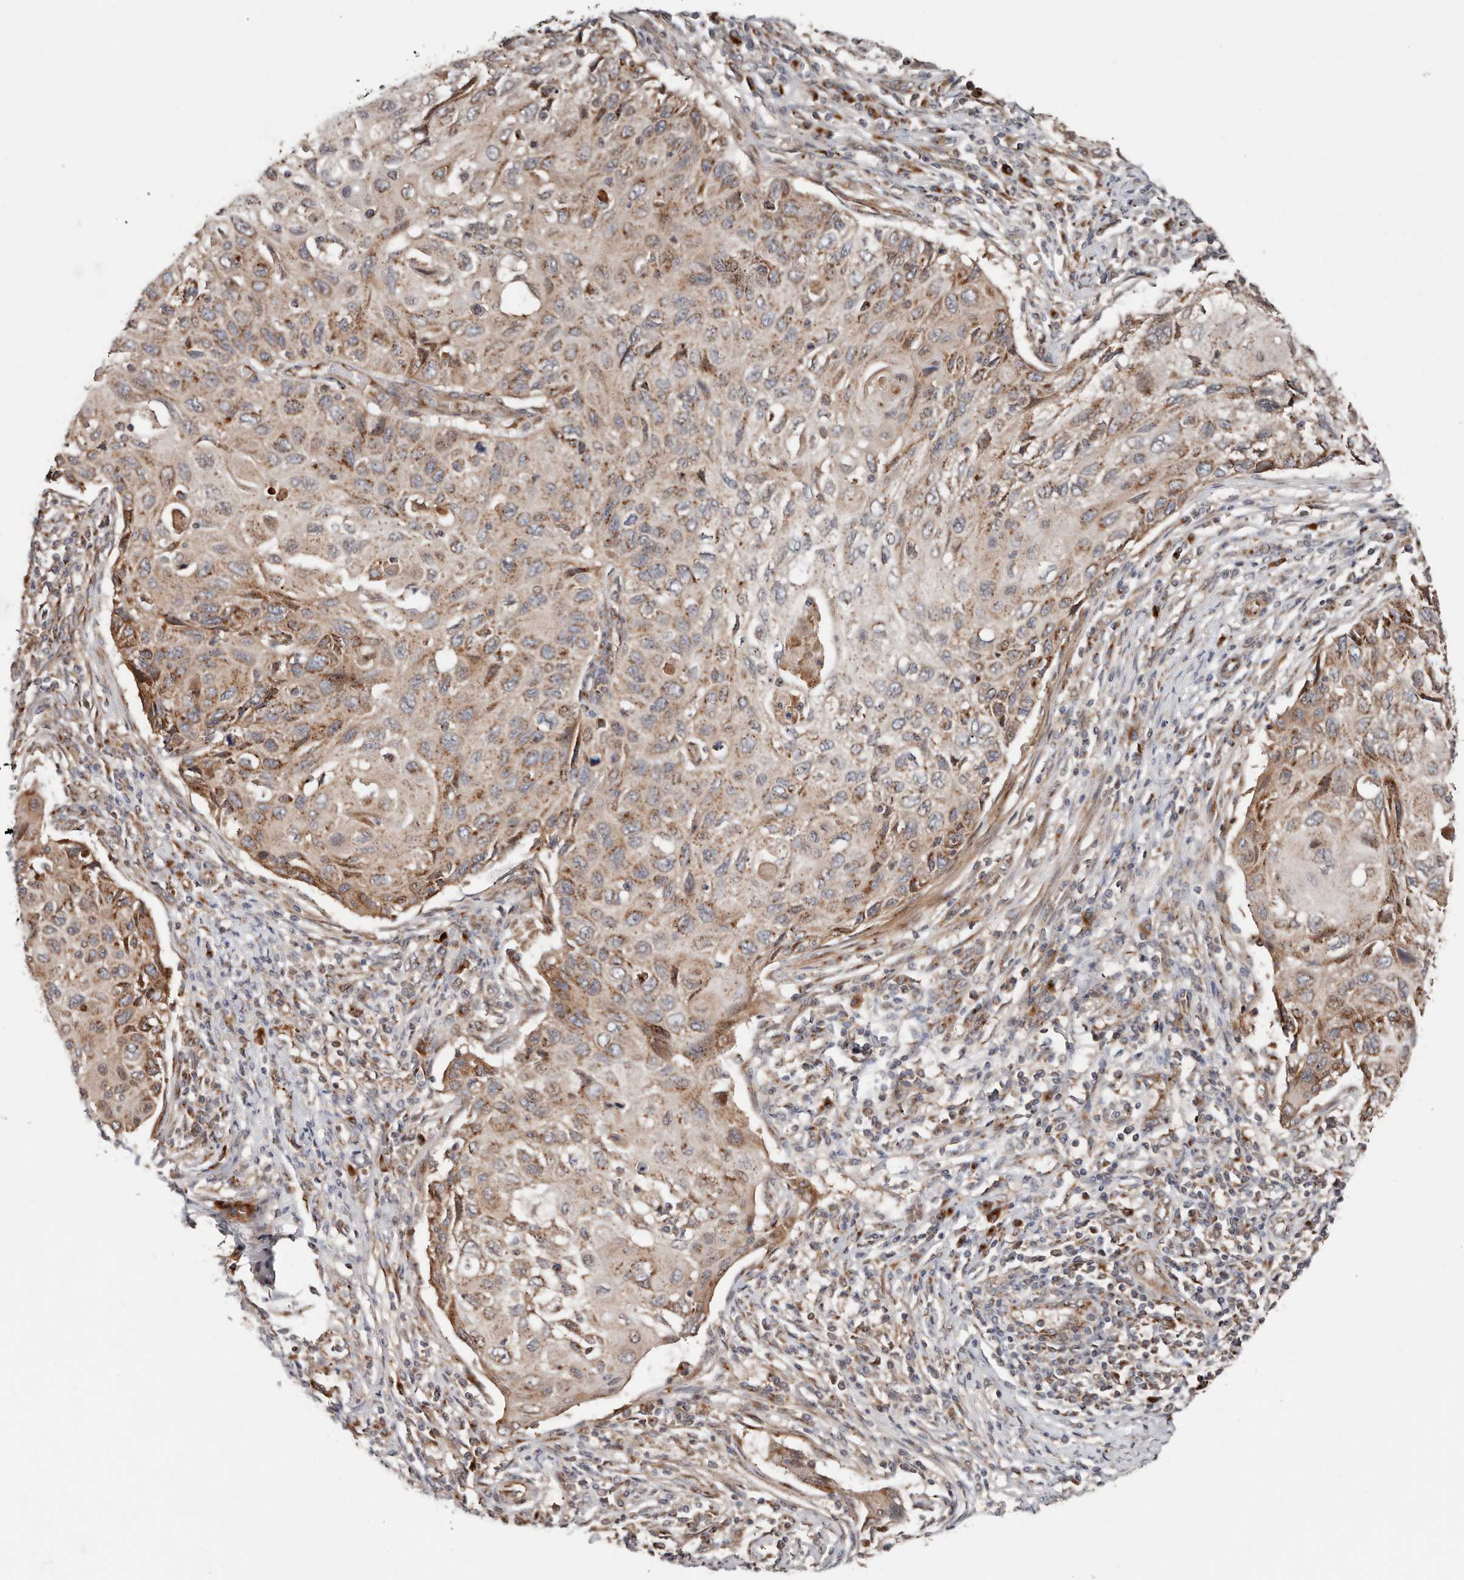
{"staining": {"intensity": "moderate", "quantity": ">75%", "location": "cytoplasmic/membranous"}, "tissue": "cervical cancer", "cell_type": "Tumor cells", "image_type": "cancer", "snomed": [{"axis": "morphology", "description": "Squamous cell carcinoma, NOS"}, {"axis": "topography", "description": "Cervix"}], "caption": "Protein staining of cervical cancer (squamous cell carcinoma) tissue reveals moderate cytoplasmic/membranous positivity in approximately >75% of tumor cells.", "gene": "COG1", "patient": {"sex": "female", "age": 70}}